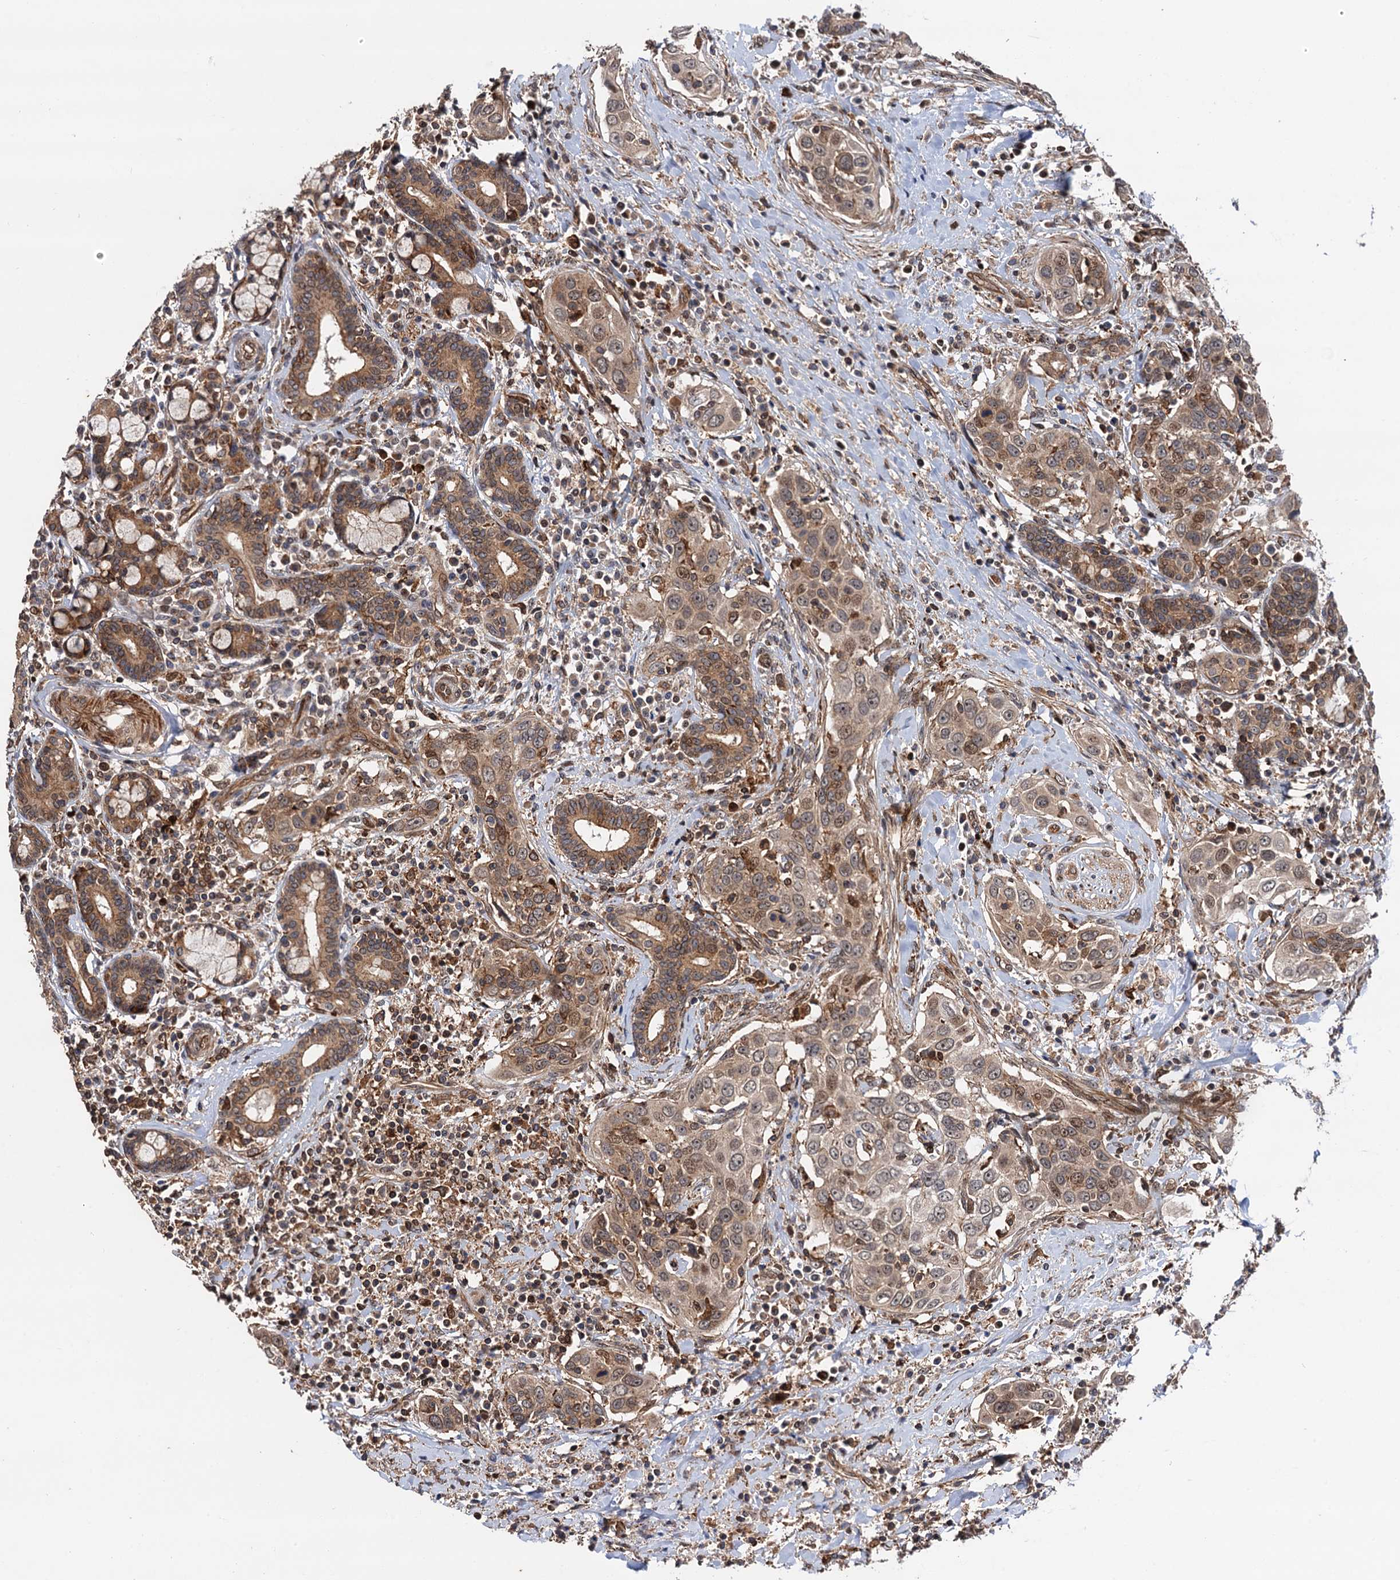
{"staining": {"intensity": "moderate", "quantity": ">75%", "location": "cytoplasmic/membranous"}, "tissue": "head and neck cancer", "cell_type": "Tumor cells", "image_type": "cancer", "snomed": [{"axis": "morphology", "description": "Squamous cell carcinoma, NOS"}, {"axis": "topography", "description": "Oral tissue"}, {"axis": "topography", "description": "Head-Neck"}], "caption": "Moderate cytoplasmic/membranous staining for a protein is identified in approximately >75% of tumor cells of head and neck cancer using immunohistochemistry.", "gene": "BORA", "patient": {"sex": "female", "age": 50}}